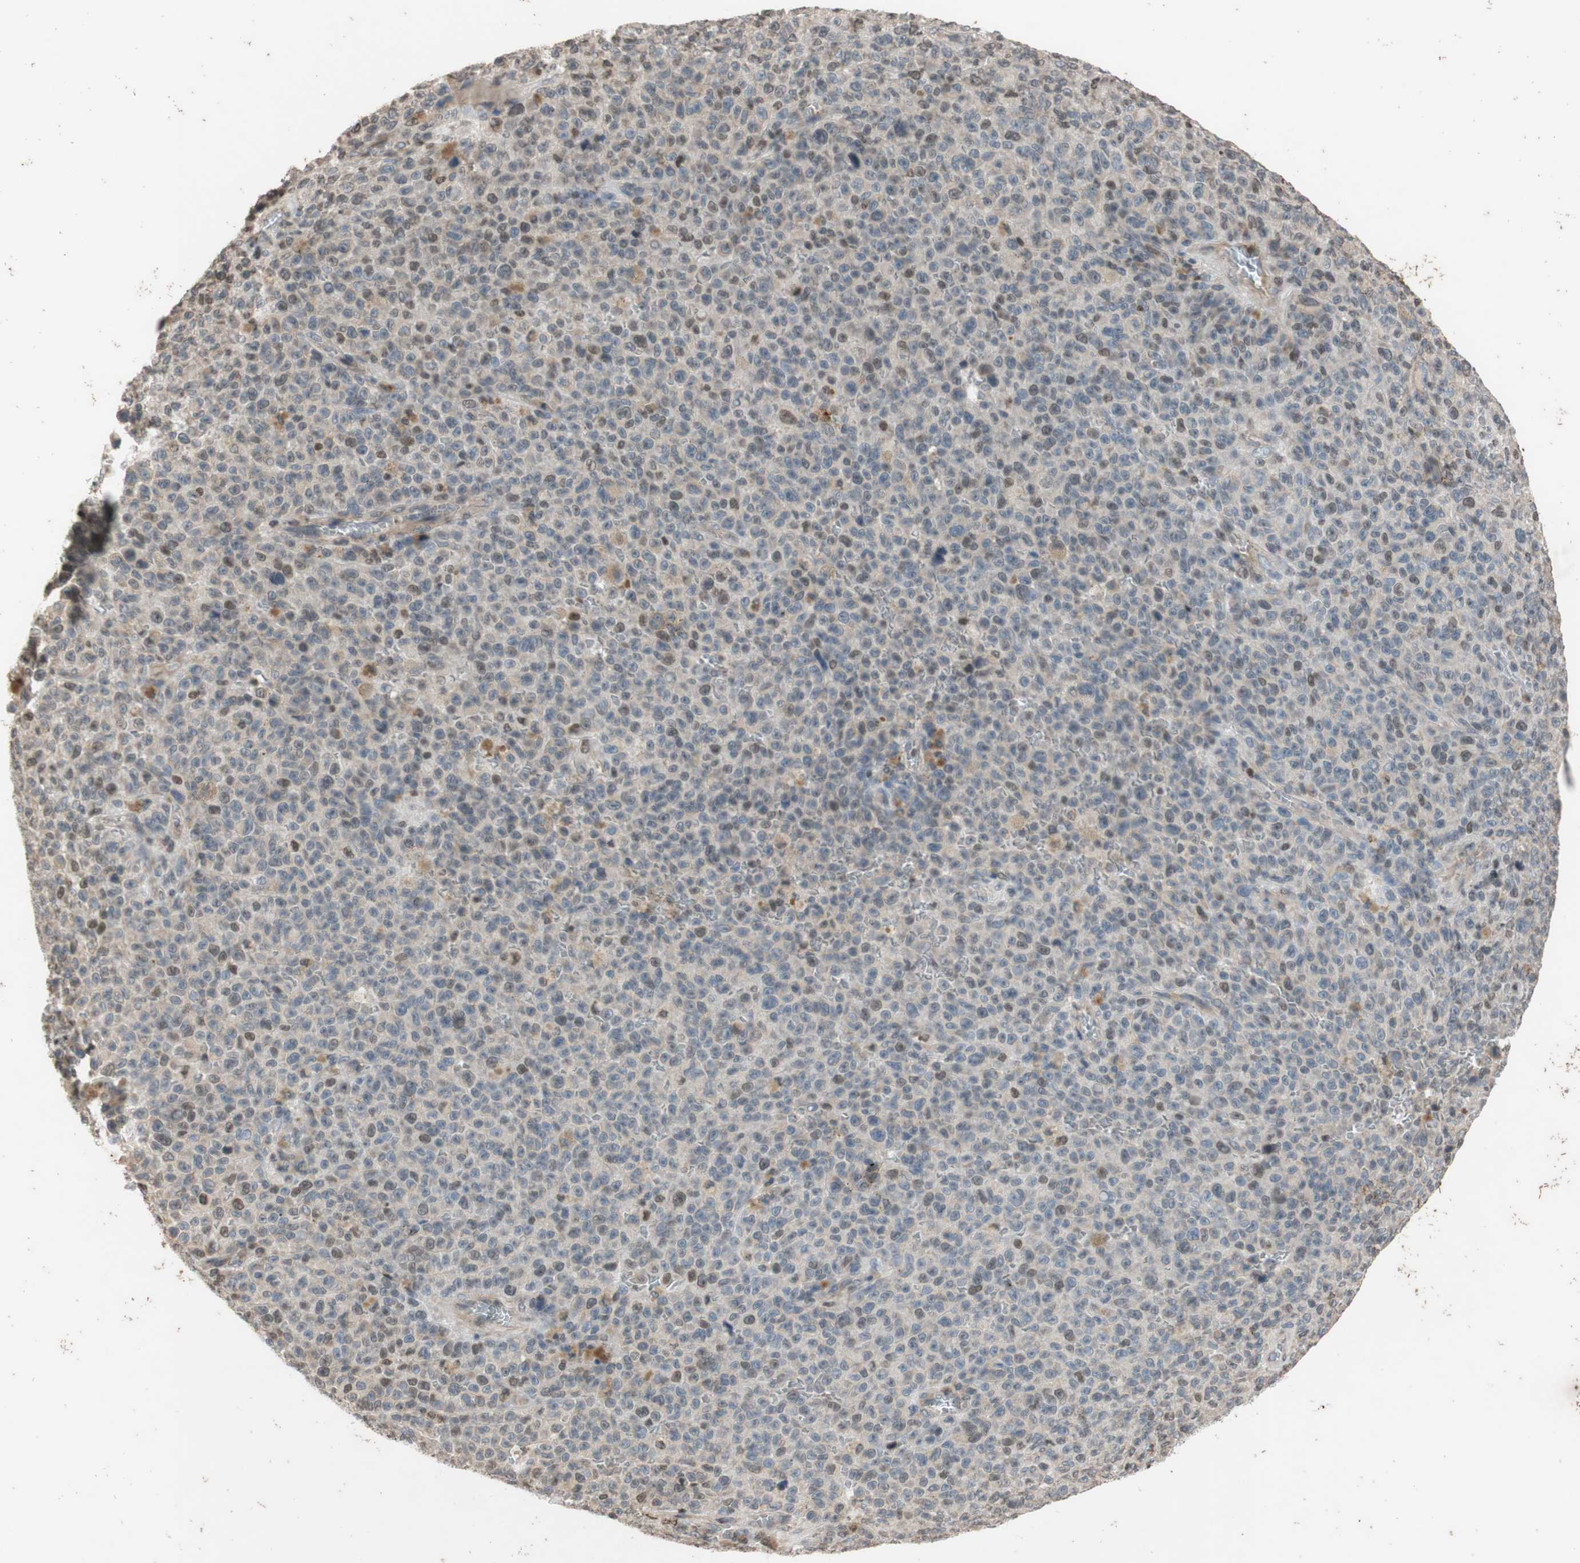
{"staining": {"intensity": "weak", "quantity": "<25%", "location": "nuclear"}, "tissue": "melanoma", "cell_type": "Tumor cells", "image_type": "cancer", "snomed": [{"axis": "morphology", "description": "Malignant melanoma, NOS"}, {"axis": "topography", "description": "Skin"}], "caption": "Photomicrograph shows no significant protein positivity in tumor cells of malignant melanoma. Nuclei are stained in blue.", "gene": "MCM6", "patient": {"sex": "female", "age": 82}}